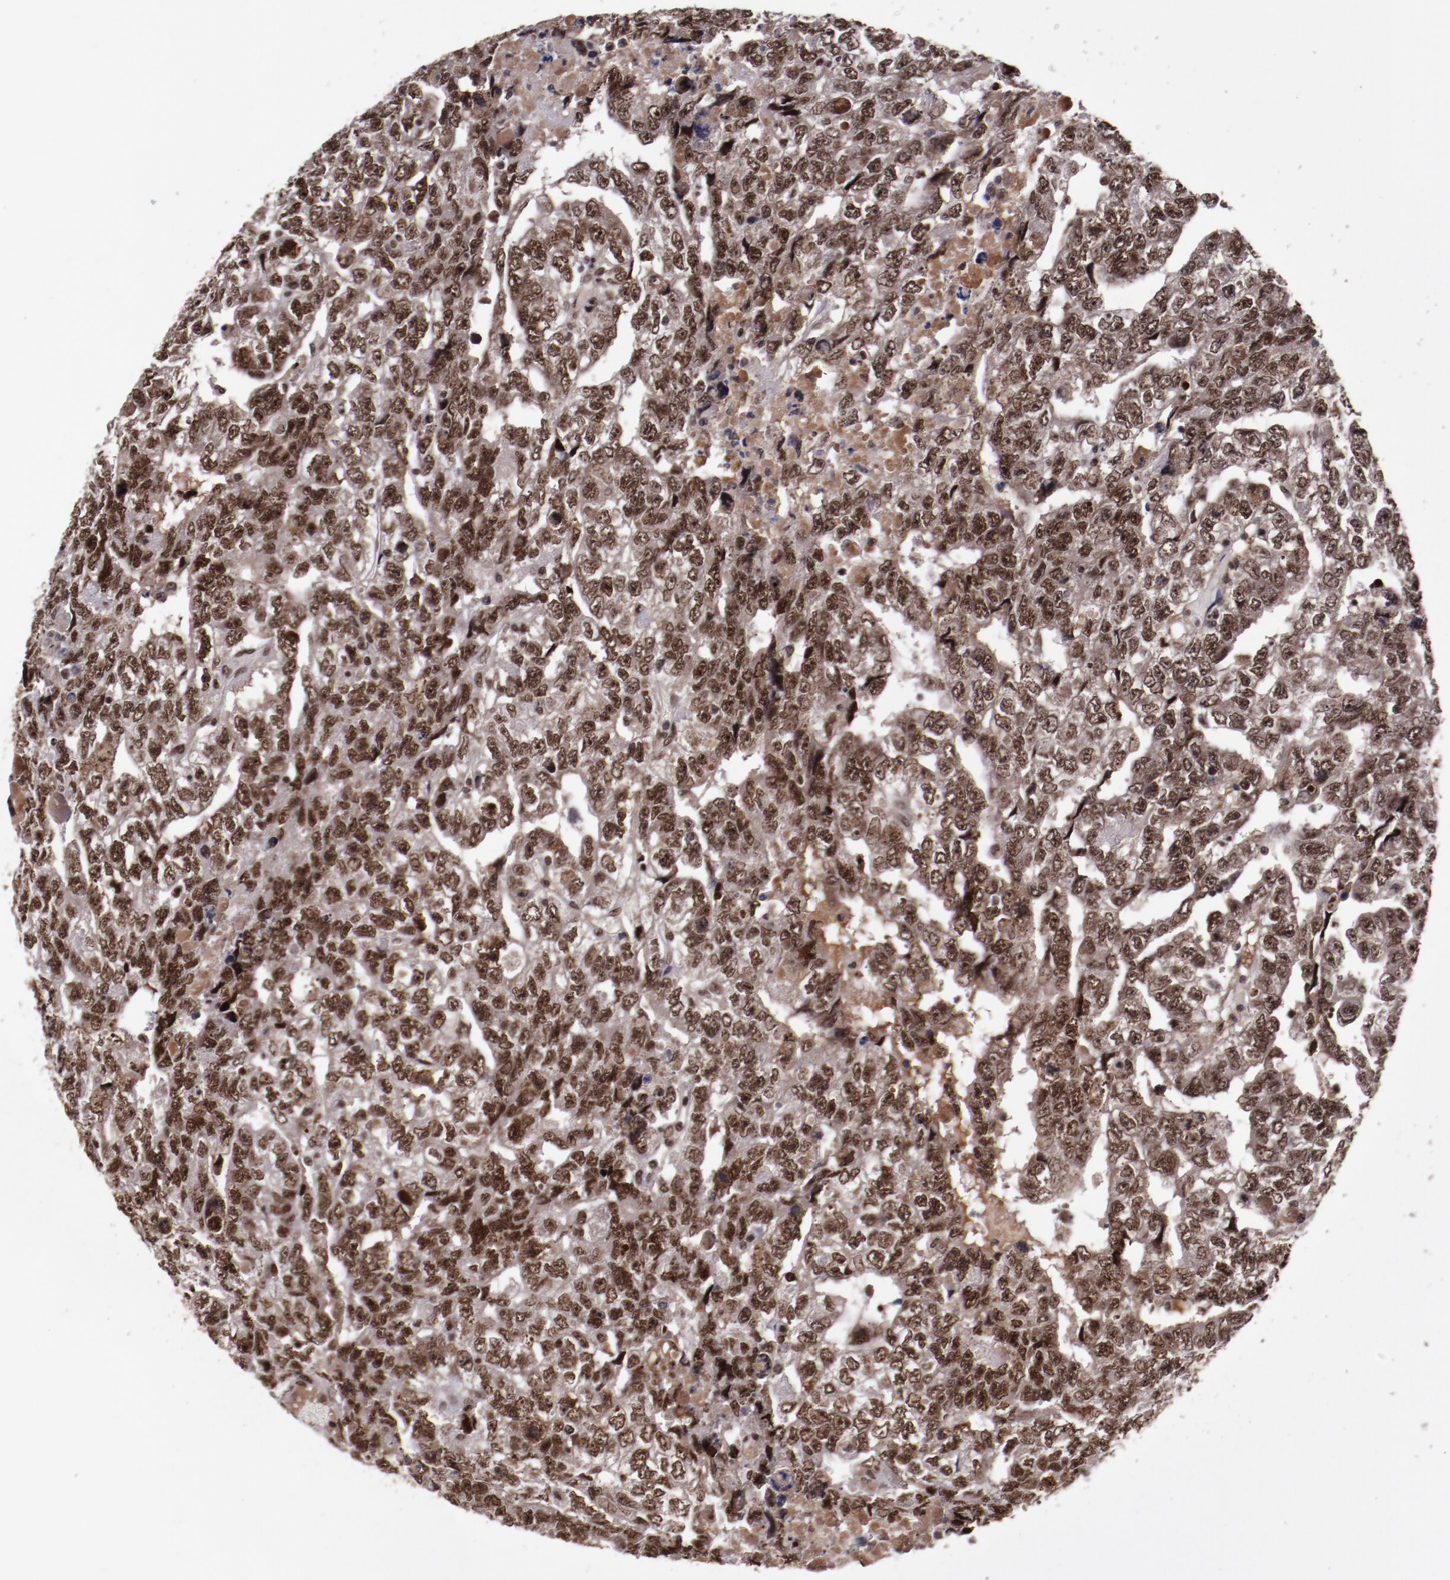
{"staining": {"intensity": "strong", "quantity": ">75%", "location": "nuclear"}, "tissue": "testis cancer", "cell_type": "Tumor cells", "image_type": "cancer", "snomed": [{"axis": "morphology", "description": "Carcinoma, Embryonal, NOS"}, {"axis": "topography", "description": "Testis"}], "caption": "Immunohistochemical staining of testis cancer (embryonal carcinoma) exhibits strong nuclear protein positivity in approximately >75% of tumor cells.", "gene": "ERH", "patient": {"sex": "male", "age": 36}}